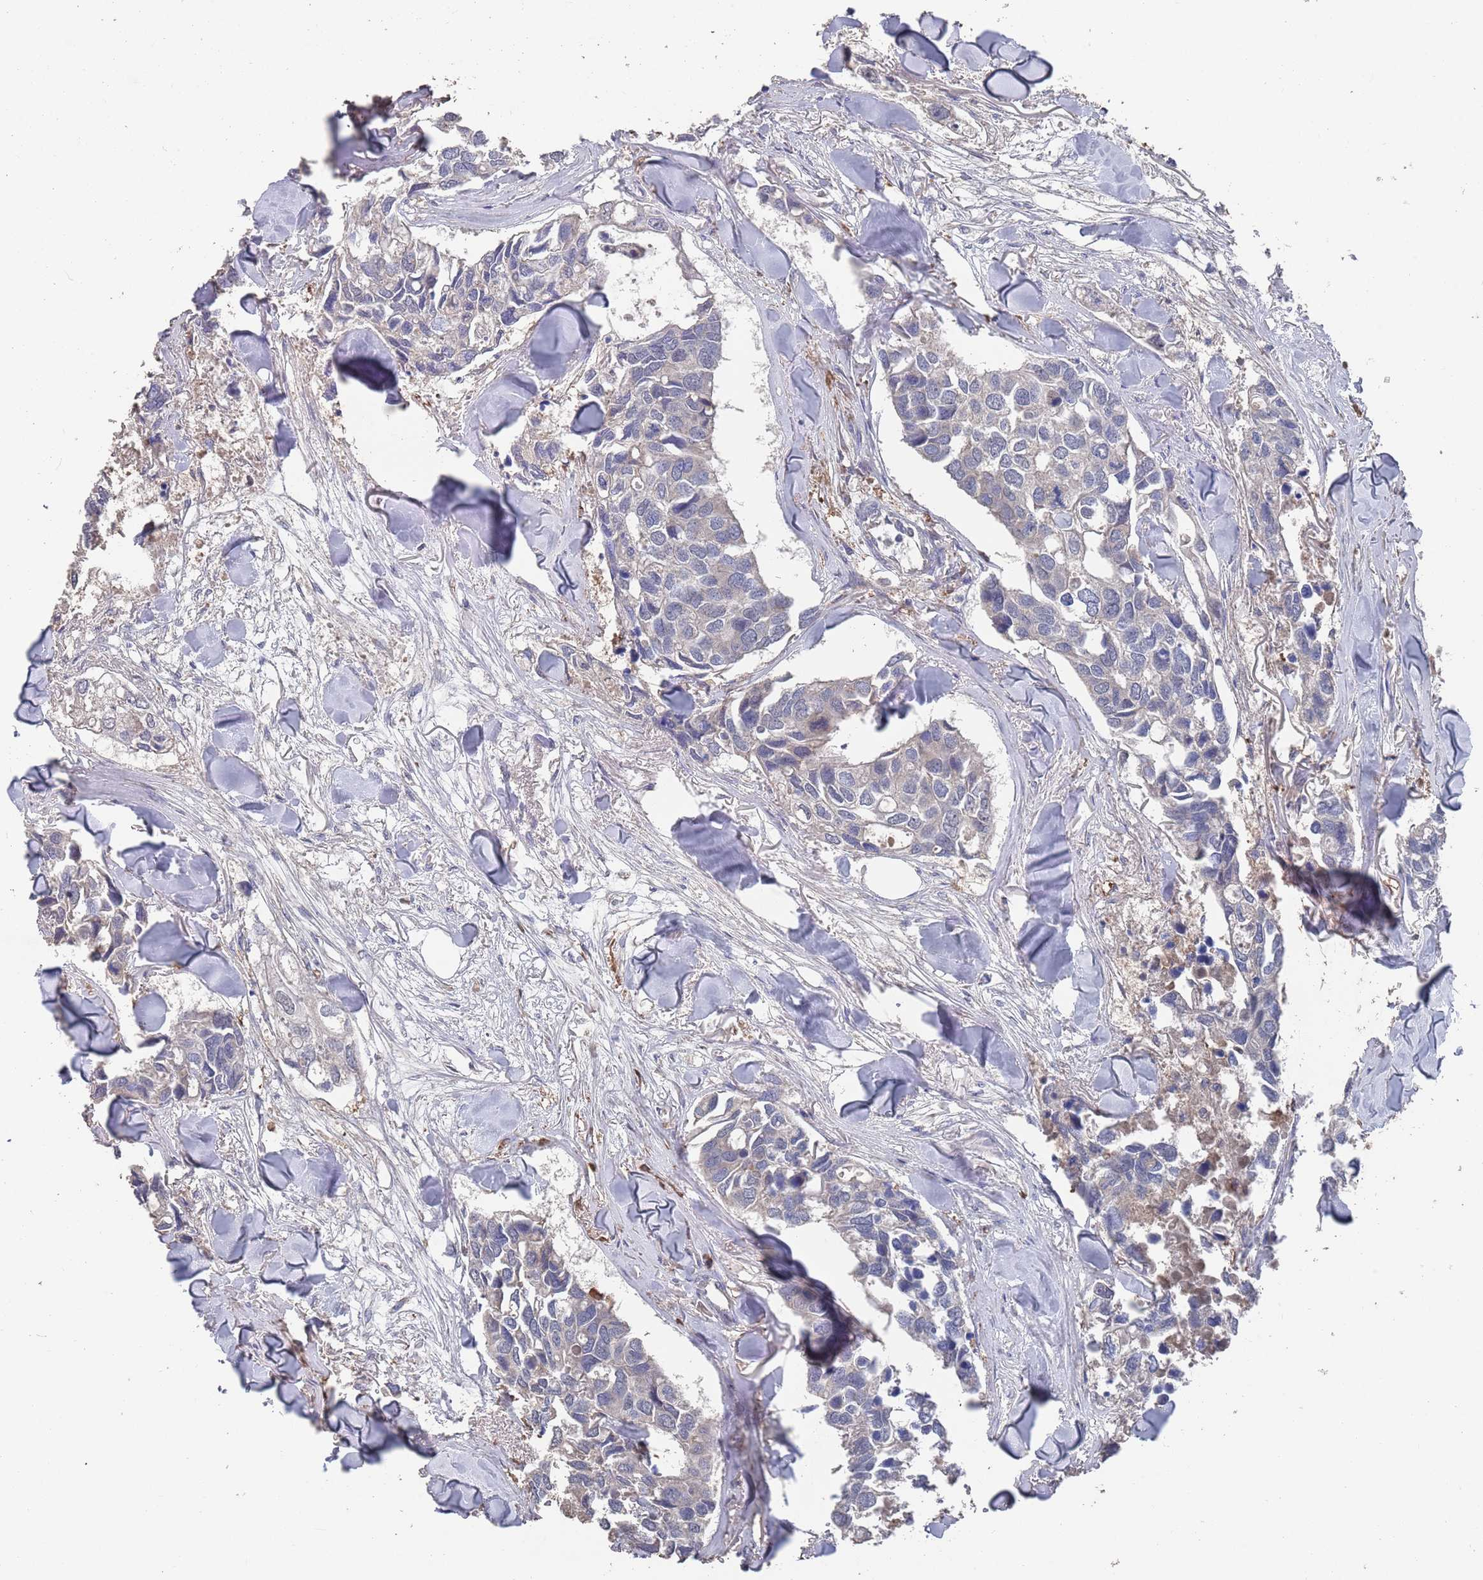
{"staining": {"intensity": "negative", "quantity": "none", "location": "none"}, "tissue": "breast cancer", "cell_type": "Tumor cells", "image_type": "cancer", "snomed": [{"axis": "morphology", "description": "Duct carcinoma"}, {"axis": "topography", "description": "Breast"}], "caption": "An IHC micrograph of breast cancer (infiltrating ductal carcinoma) is shown. There is no staining in tumor cells of breast cancer (infiltrating ductal carcinoma). (Stains: DAB immunohistochemistry with hematoxylin counter stain, Microscopy: brightfield microscopy at high magnification).", "gene": "BTBD18", "patient": {"sex": "female", "age": 83}}